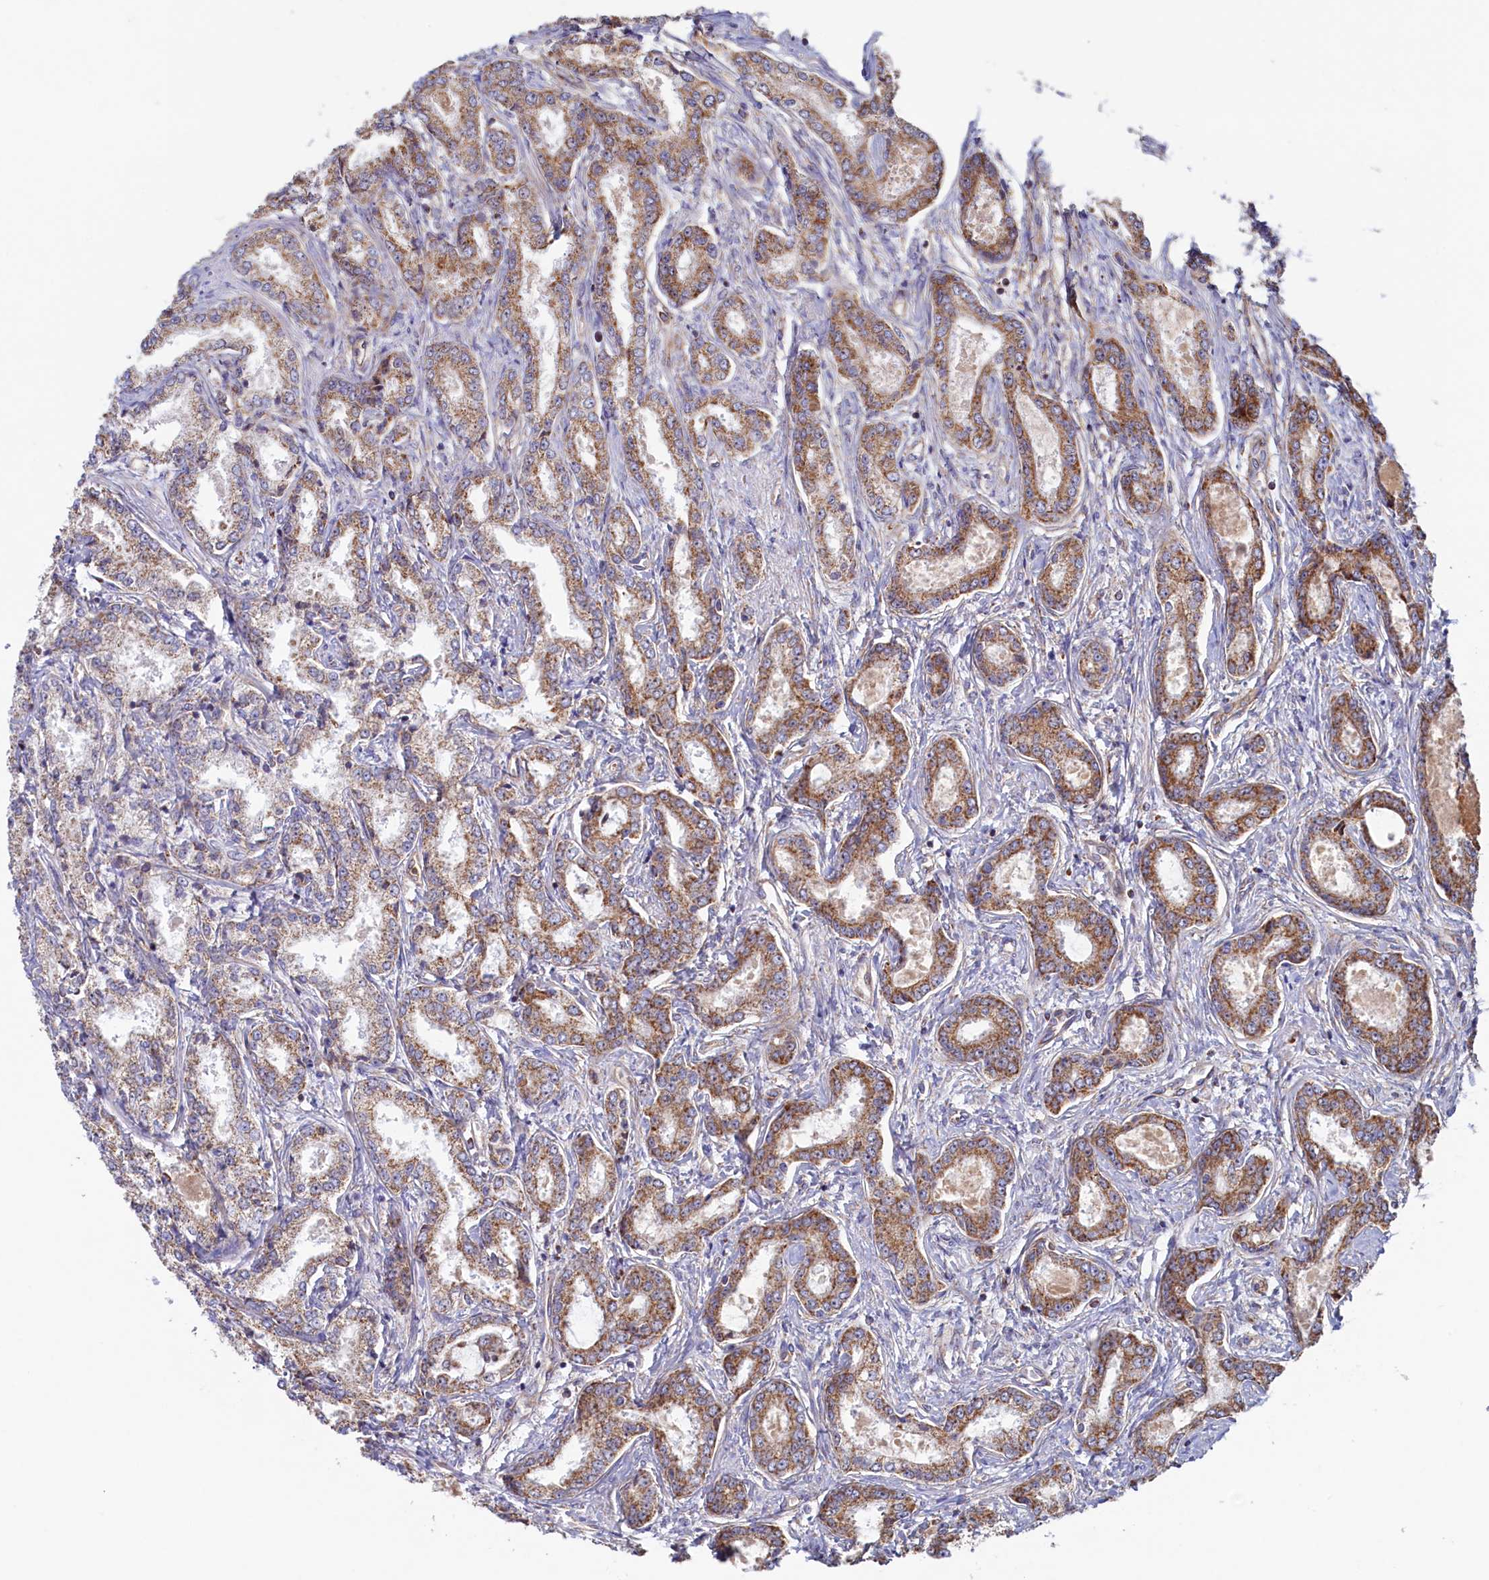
{"staining": {"intensity": "moderate", "quantity": ">75%", "location": "cytoplasmic/membranous"}, "tissue": "prostate cancer", "cell_type": "Tumor cells", "image_type": "cancer", "snomed": [{"axis": "morphology", "description": "Adenocarcinoma, Low grade"}, {"axis": "topography", "description": "Prostate"}], "caption": "Immunohistochemical staining of adenocarcinoma (low-grade) (prostate) exhibits medium levels of moderate cytoplasmic/membranous staining in approximately >75% of tumor cells.", "gene": "UBE3B", "patient": {"sex": "male", "age": 68}}